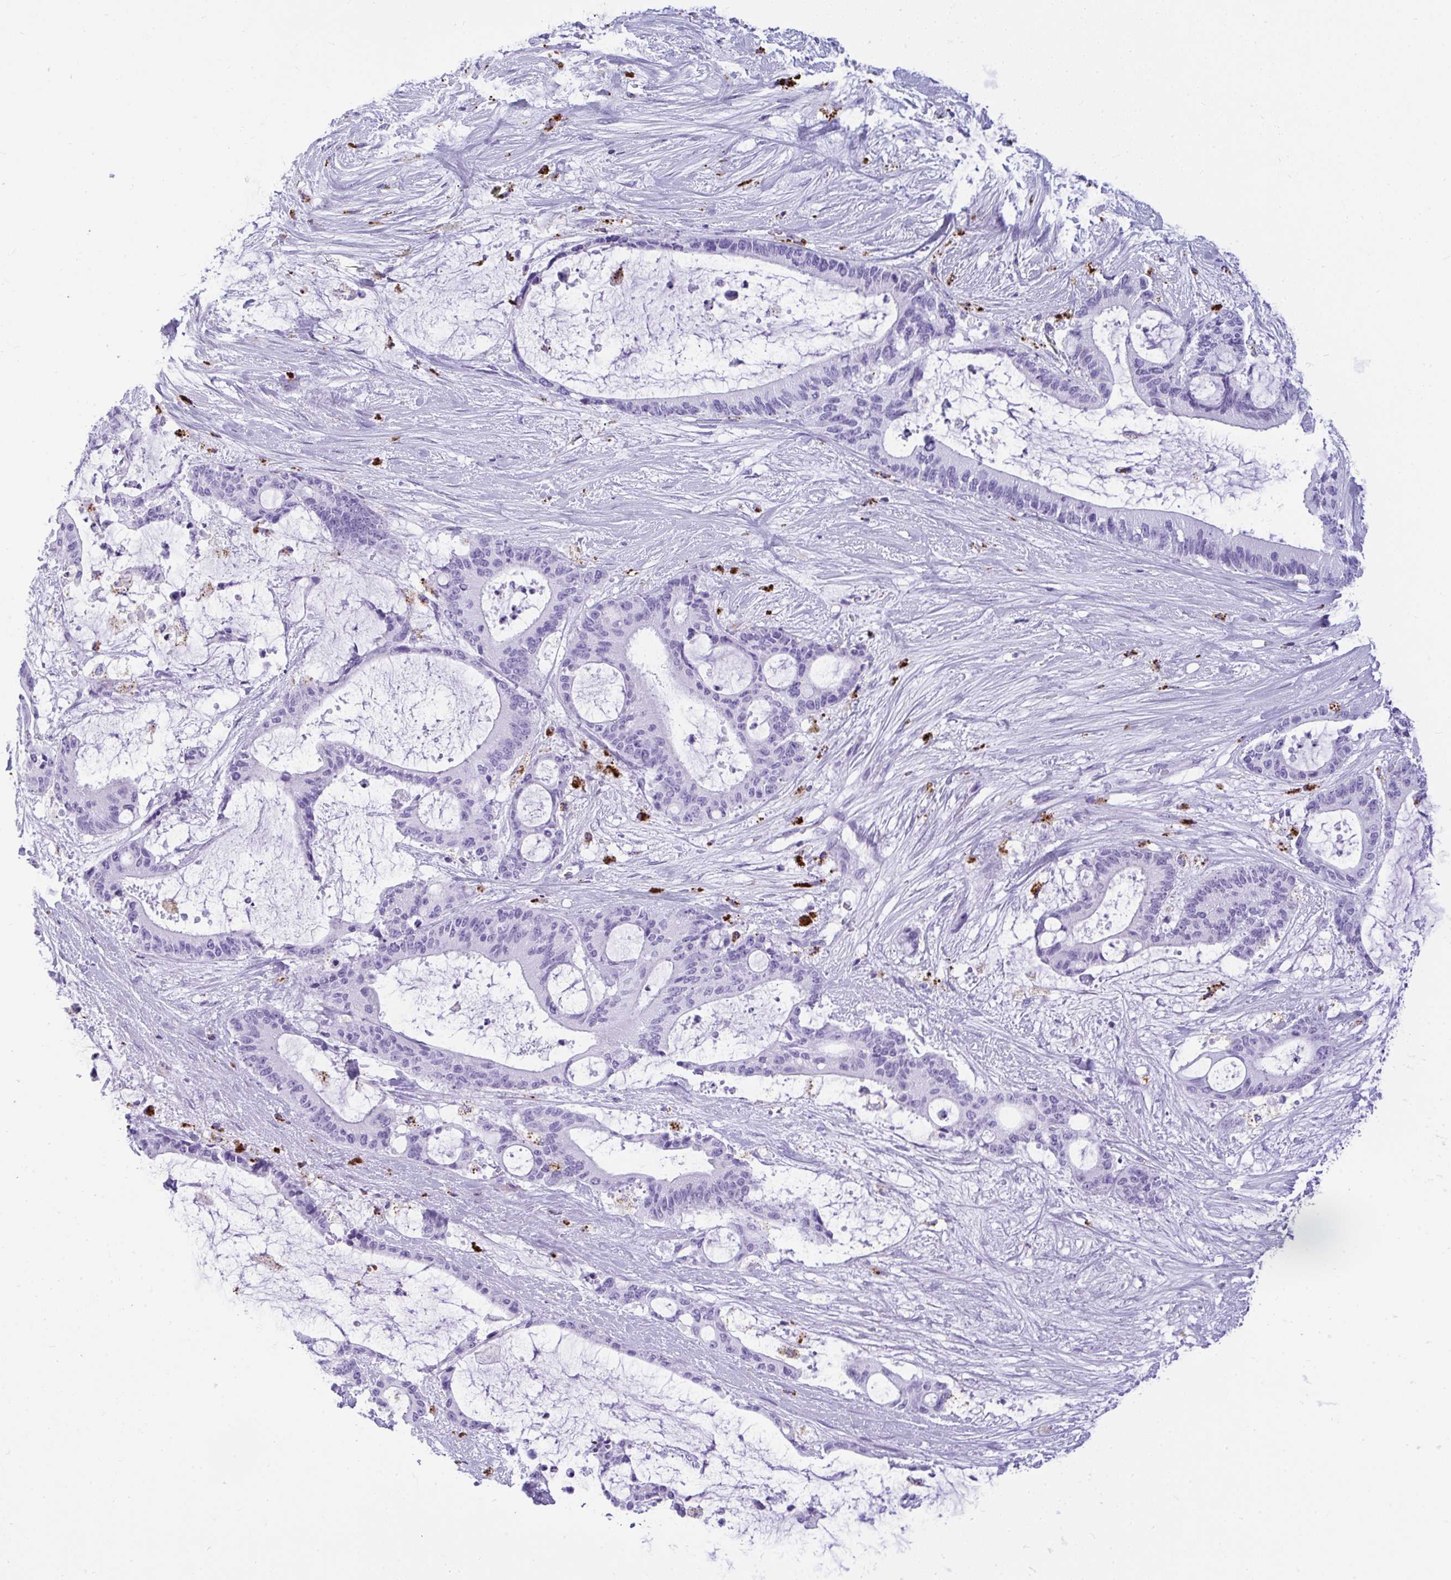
{"staining": {"intensity": "negative", "quantity": "none", "location": "none"}, "tissue": "liver cancer", "cell_type": "Tumor cells", "image_type": "cancer", "snomed": [{"axis": "morphology", "description": "Normal tissue, NOS"}, {"axis": "morphology", "description": "Cholangiocarcinoma"}, {"axis": "topography", "description": "Liver"}, {"axis": "topography", "description": "Peripheral nerve tissue"}], "caption": "Immunohistochemical staining of human liver cholangiocarcinoma exhibits no significant staining in tumor cells. The staining was performed using DAB to visualize the protein expression in brown, while the nuclei were stained in blue with hematoxylin (Magnification: 20x).", "gene": "CPVL", "patient": {"sex": "female", "age": 73}}